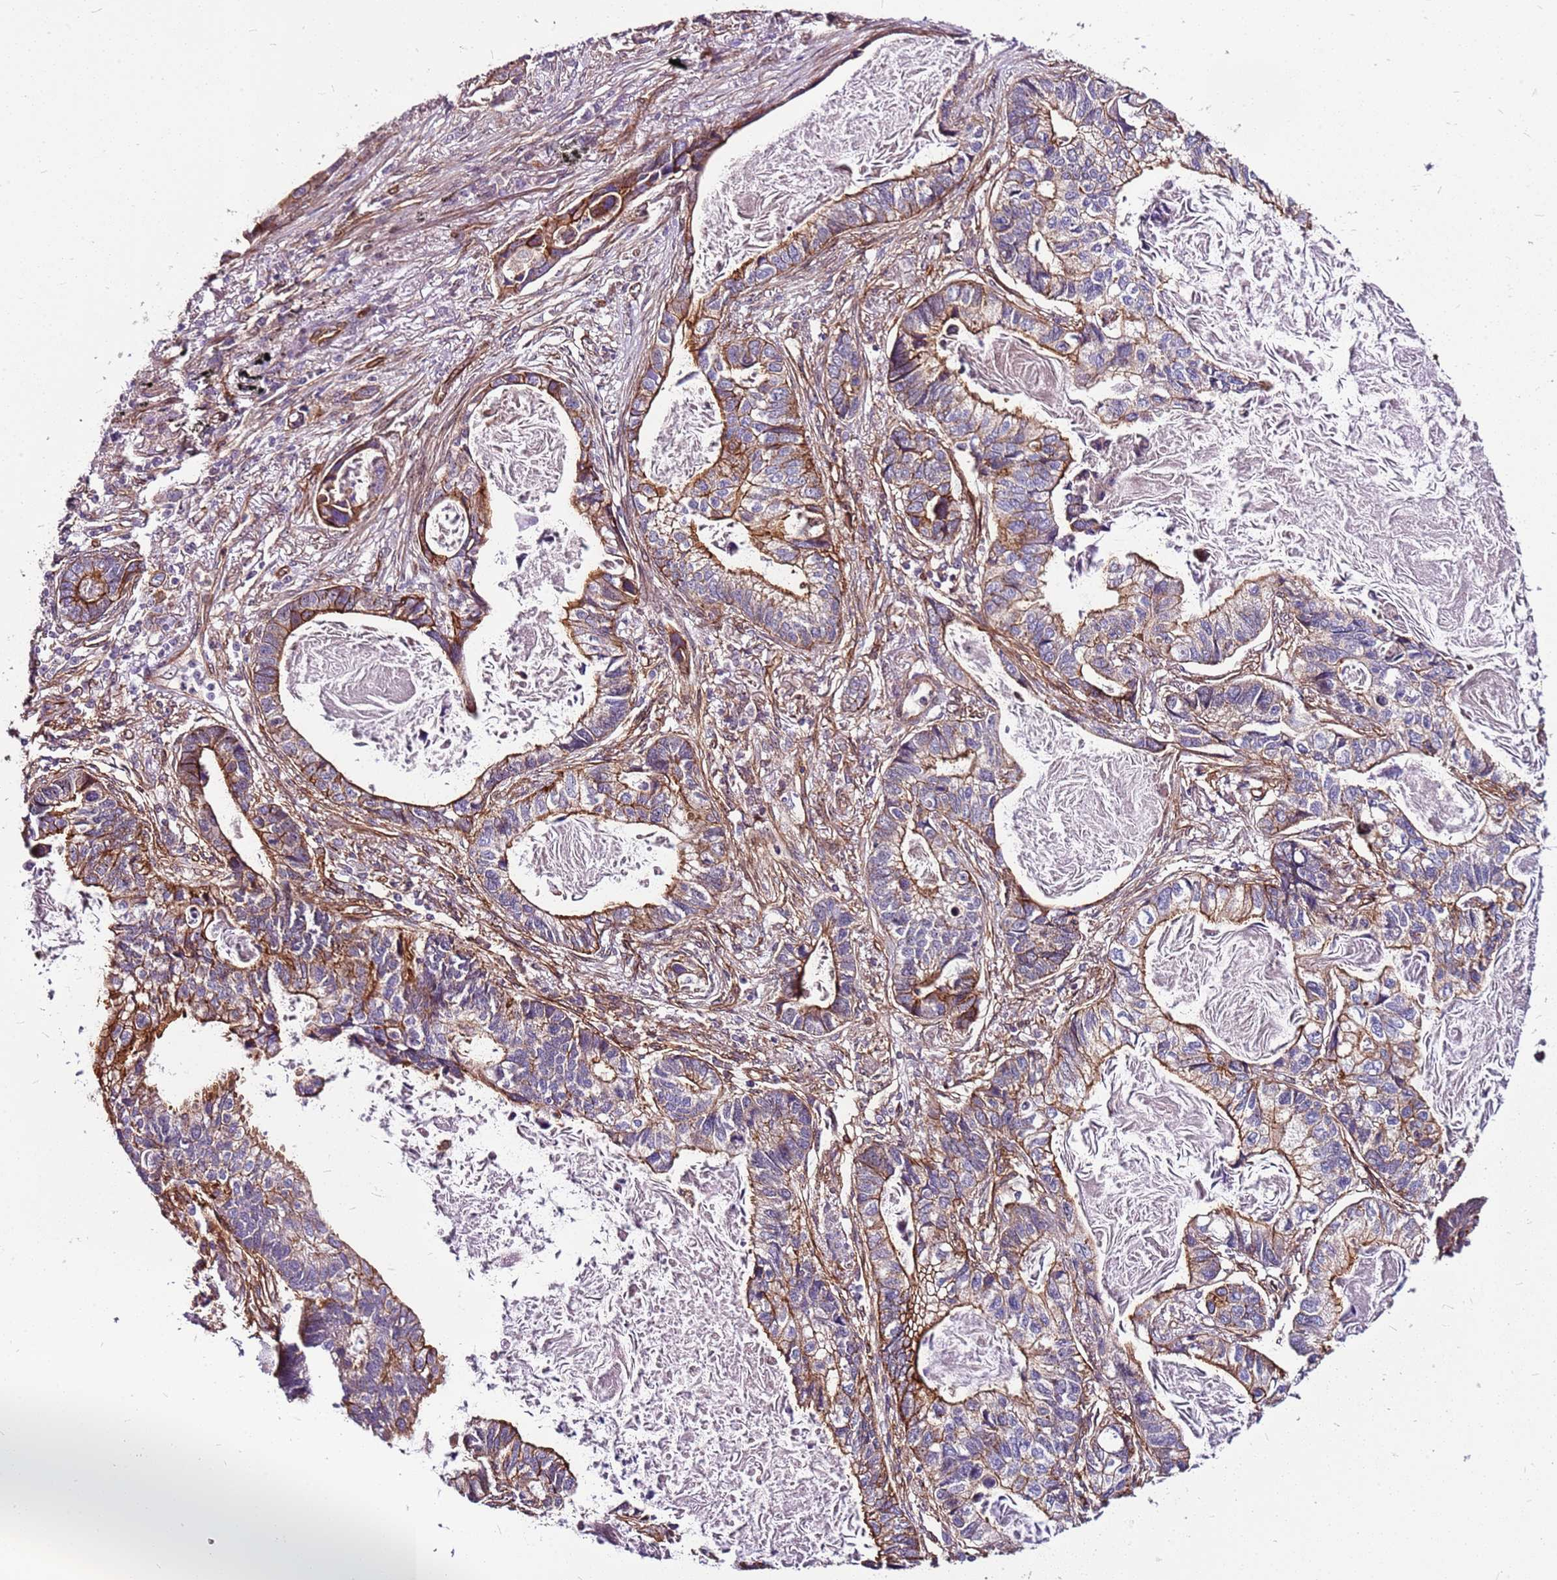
{"staining": {"intensity": "strong", "quantity": ">75%", "location": "cytoplasmic/membranous"}, "tissue": "lung cancer", "cell_type": "Tumor cells", "image_type": "cancer", "snomed": [{"axis": "morphology", "description": "Adenocarcinoma, NOS"}, {"axis": "topography", "description": "Lung"}], "caption": "High-power microscopy captured an immunohistochemistry micrograph of lung cancer, revealing strong cytoplasmic/membranous positivity in approximately >75% of tumor cells.", "gene": "TOPAZ1", "patient": {"sex": "male", "age": 67}}